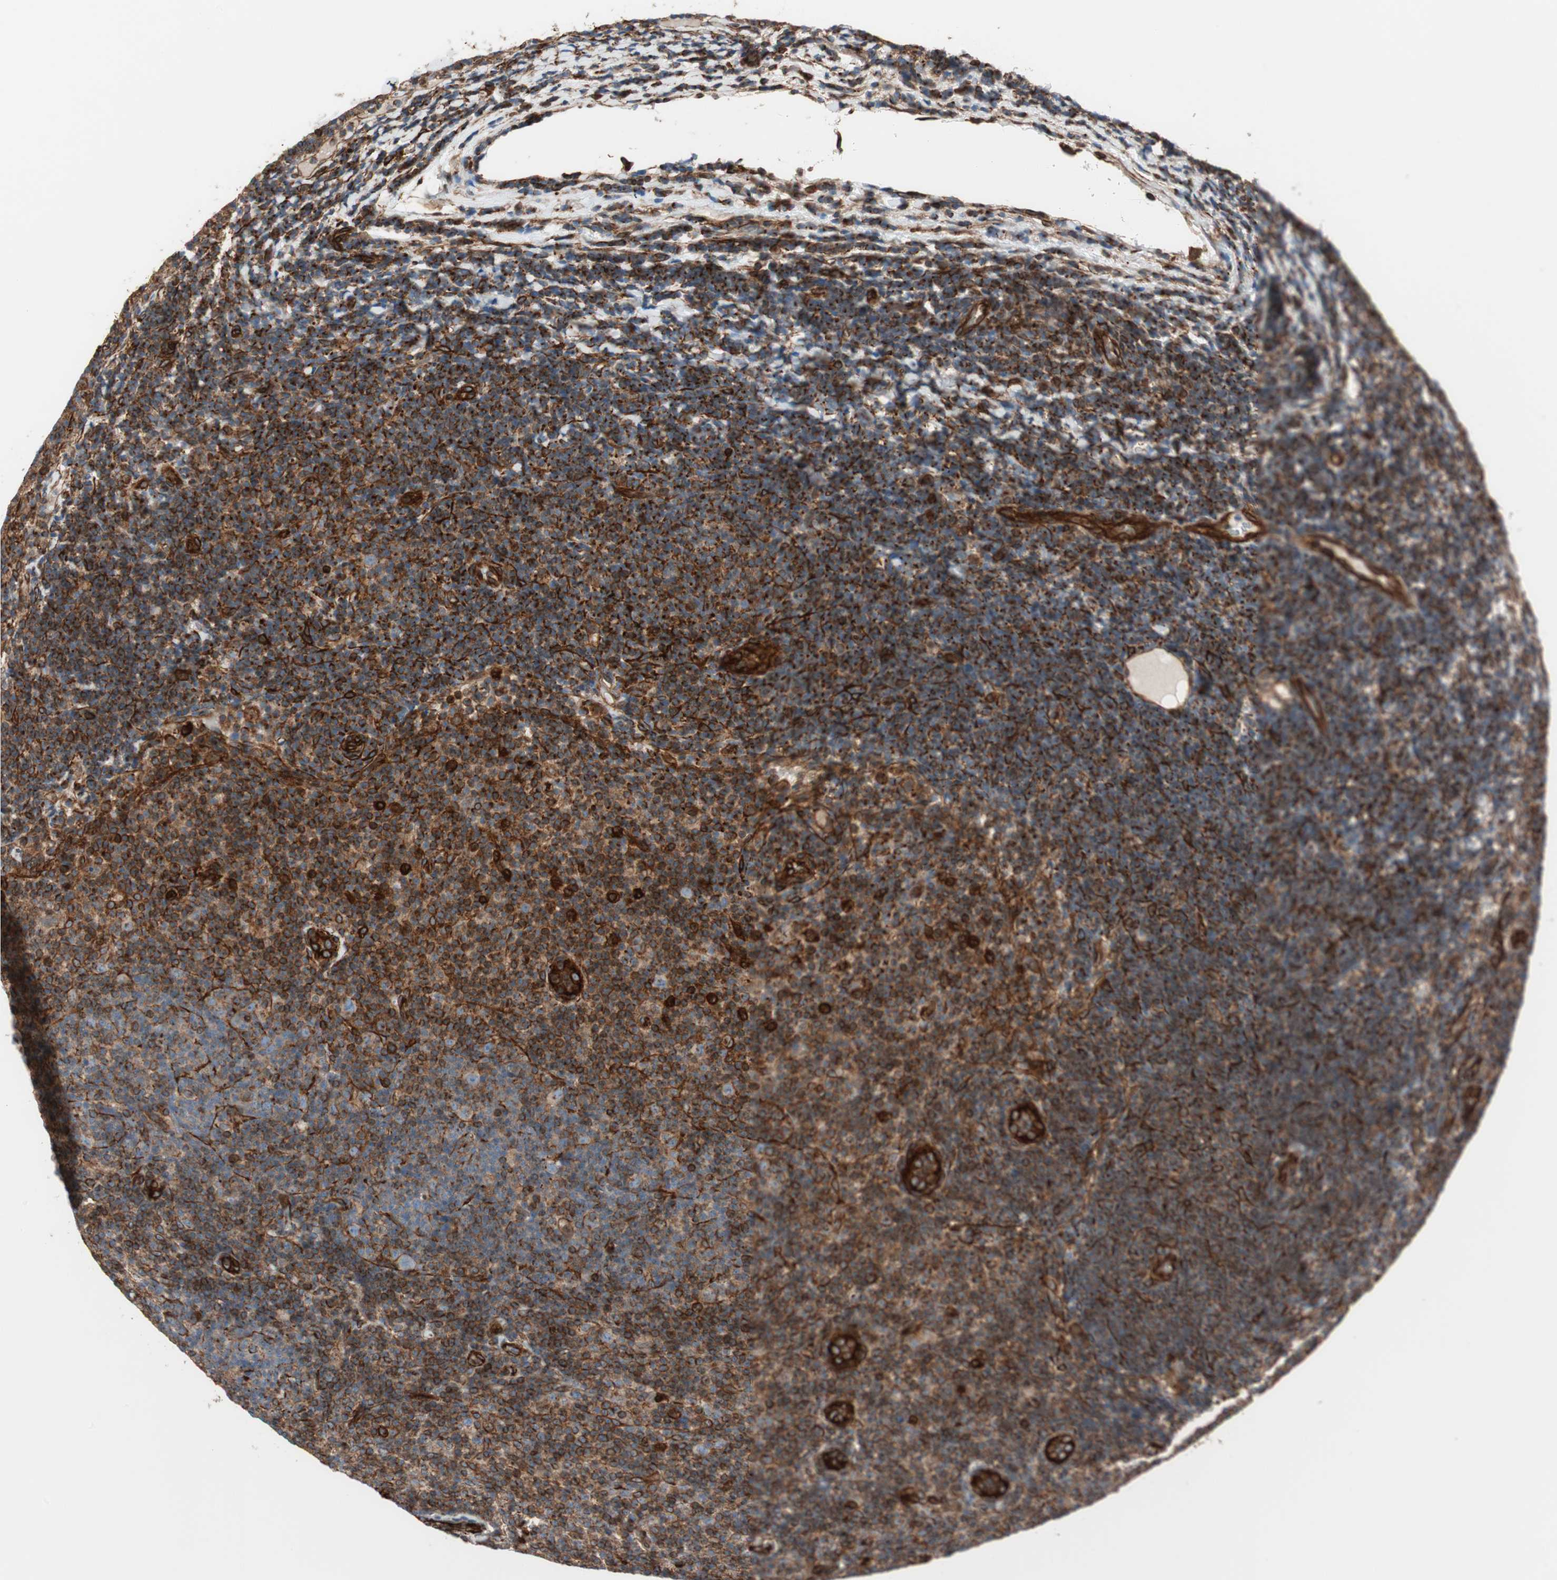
{"staining": {"intensity": "strong", "quantity": ">75%", "location": "cytoplasmic/membranous"}, "tissue": "lymphoma", "cell_type": "Tumor cells", "image_type": "cancer", "snomed": [{"axis": "morphology", "description": "Malignant lymphoma, non-Hodgkin's type, Low grade"}, {"axis": "topography", "description": "Lymph node"}], "caption": "IHC micrograph of human malignant lymphoma, non-Hodgkin's type (low-grade) stained for a protein (brown), which reveals high levels of strong cytoplasmic/membranous expression in about >75% of tumor cells.", "gene": "TCTA", "patient": {"sex": "male", "age": 83}}